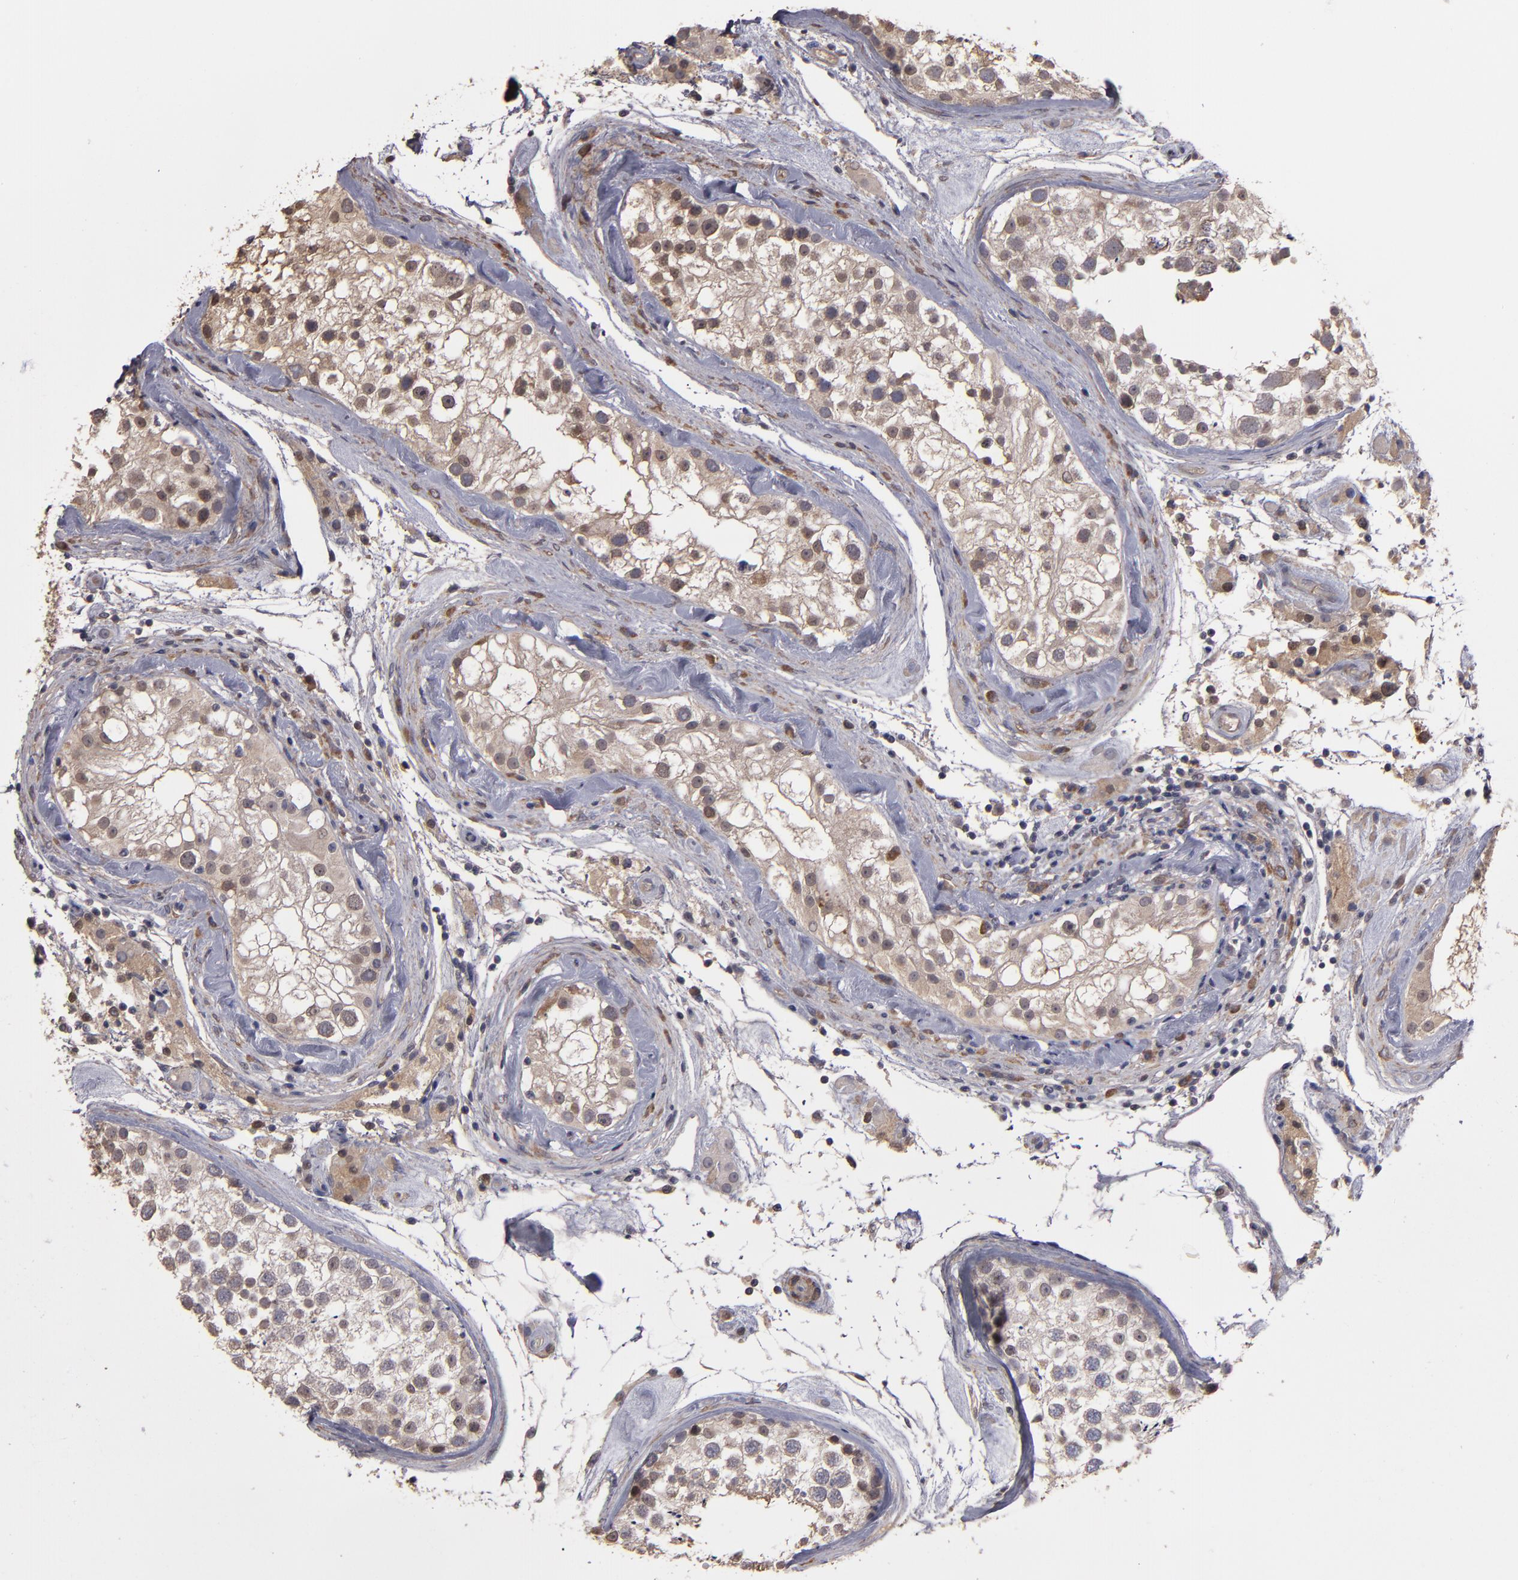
{"staining": {"intensity": "weak", "quantity": ">75%", "location": "cytoplasmic/membranous,nuclear"}, "tissue": "testis", "cell_type": "Cells in seminiferous ducts", "image_type": "normal", "snomed": [{"axis": "morphology", "description": "Normal tissue, NOS"}, {"axis": "topography", "description": "Testis"}], "caption": "Immunohistochemistry (IHC) (DAB) staining of normal testis reveals weak cytoplasmic/membranous,nuclear protein positivity in about >75% of cells in seminiferous ducts.", "gene": "SERPINA7", "patient": {"sex": "male", "age": 46}}